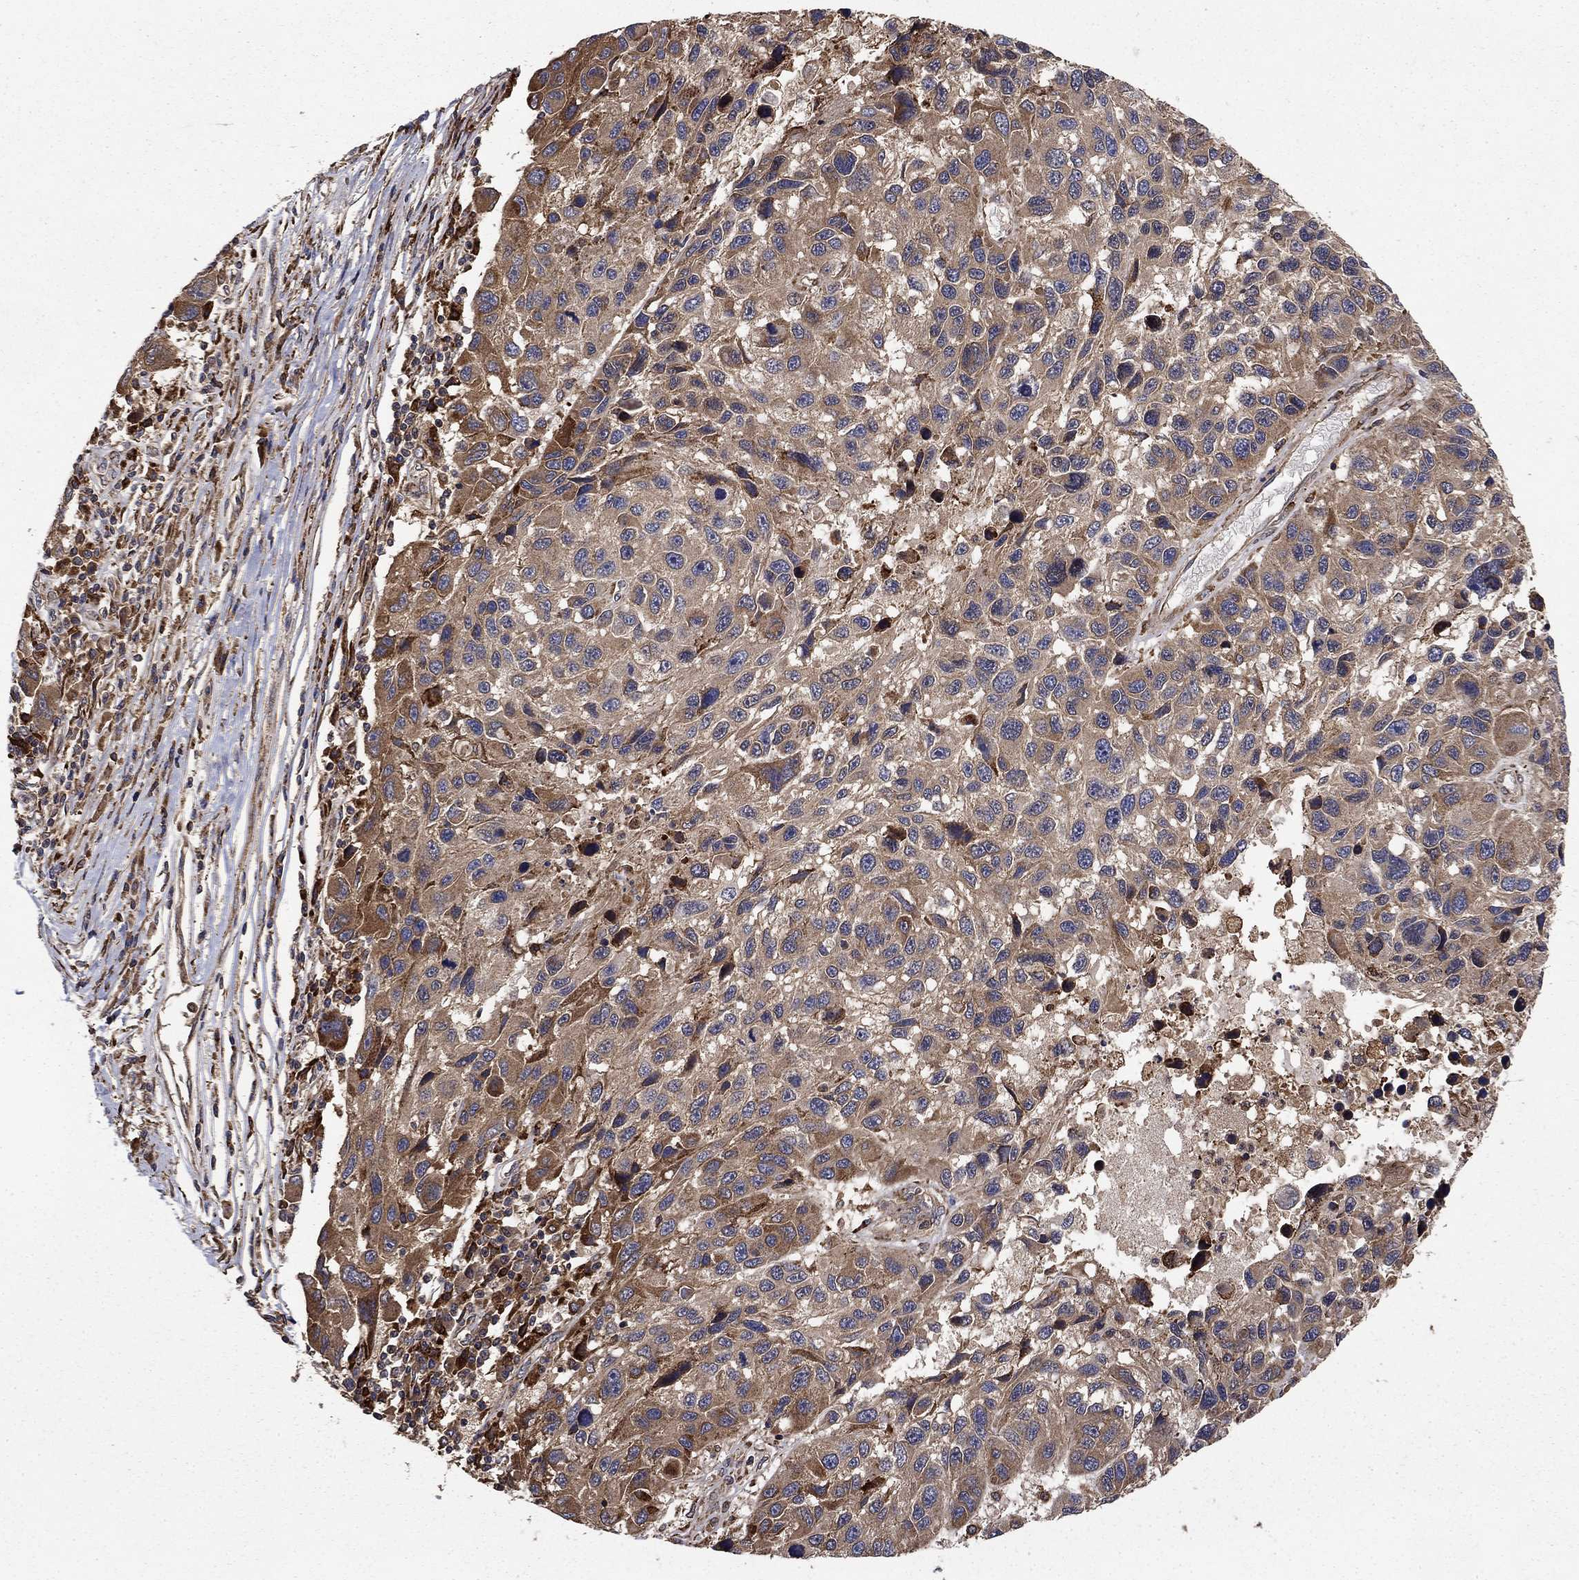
{"staining": {"intensity": "moderate", "quantity": "<25%", "location": "cytoplasmic/membranous"}, "tissue": "melanoma", "cell_type": "Tumor cells", "image_type": "cancer", "snomed": [{"axis": "morphology", "description": "Malignant melanoma, NOS"}, {"axis": "topography", "description": "Skin"}], "caption": "Protein expression analysis of melanoma exhibits moderate cytoplasmic/membranous staining in about <25% of tumor cells. The protein of interest is shown in brown color, while the nuclei are stained blue.", "gene": "BABAM2", "patient": {"sex": "male", "age": 53}}